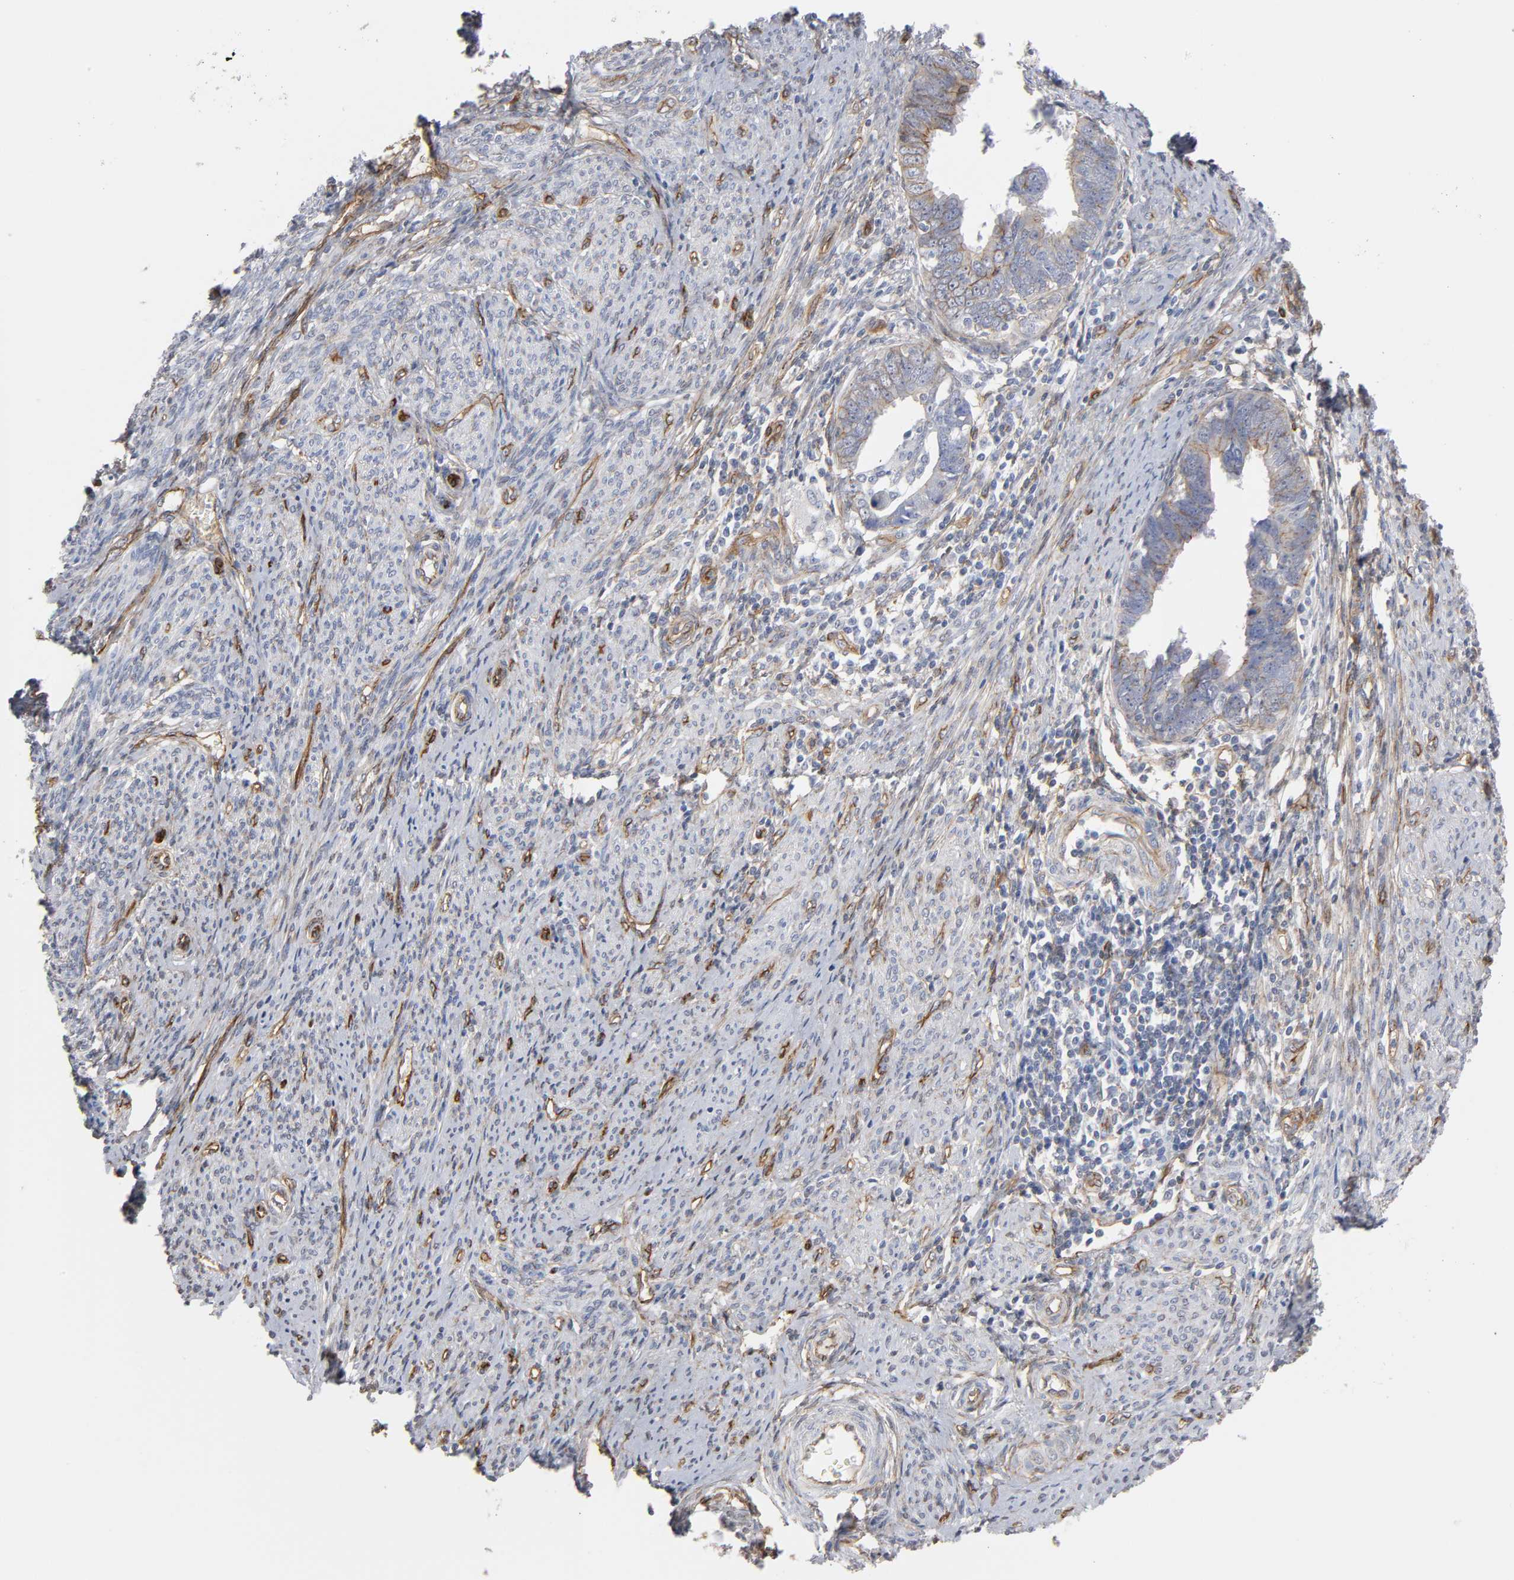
{"staining": {"intensity": "moderate", "quantity": "25%-75%", "location": "cytoplasmic/membranous"}, "tissue": "endometrial cancer", "cell_type": "Tumor cells", "image_type": "cancer", "snomed": [{"axis": "morphology", "description": "Adenocarcinoma, NOS"}, {"axis": "topography", "description": "Endometrium"}], "caption": "High-power microscopy captured an immunohistochemistry image of adenocarcinoma (endometrial), revealing moderate cytoplasmic/membranous staining in about 25%-75% of tumor cells.", "gene": "SPTAN1", "patient": {"sex": "female", "age": 75}}